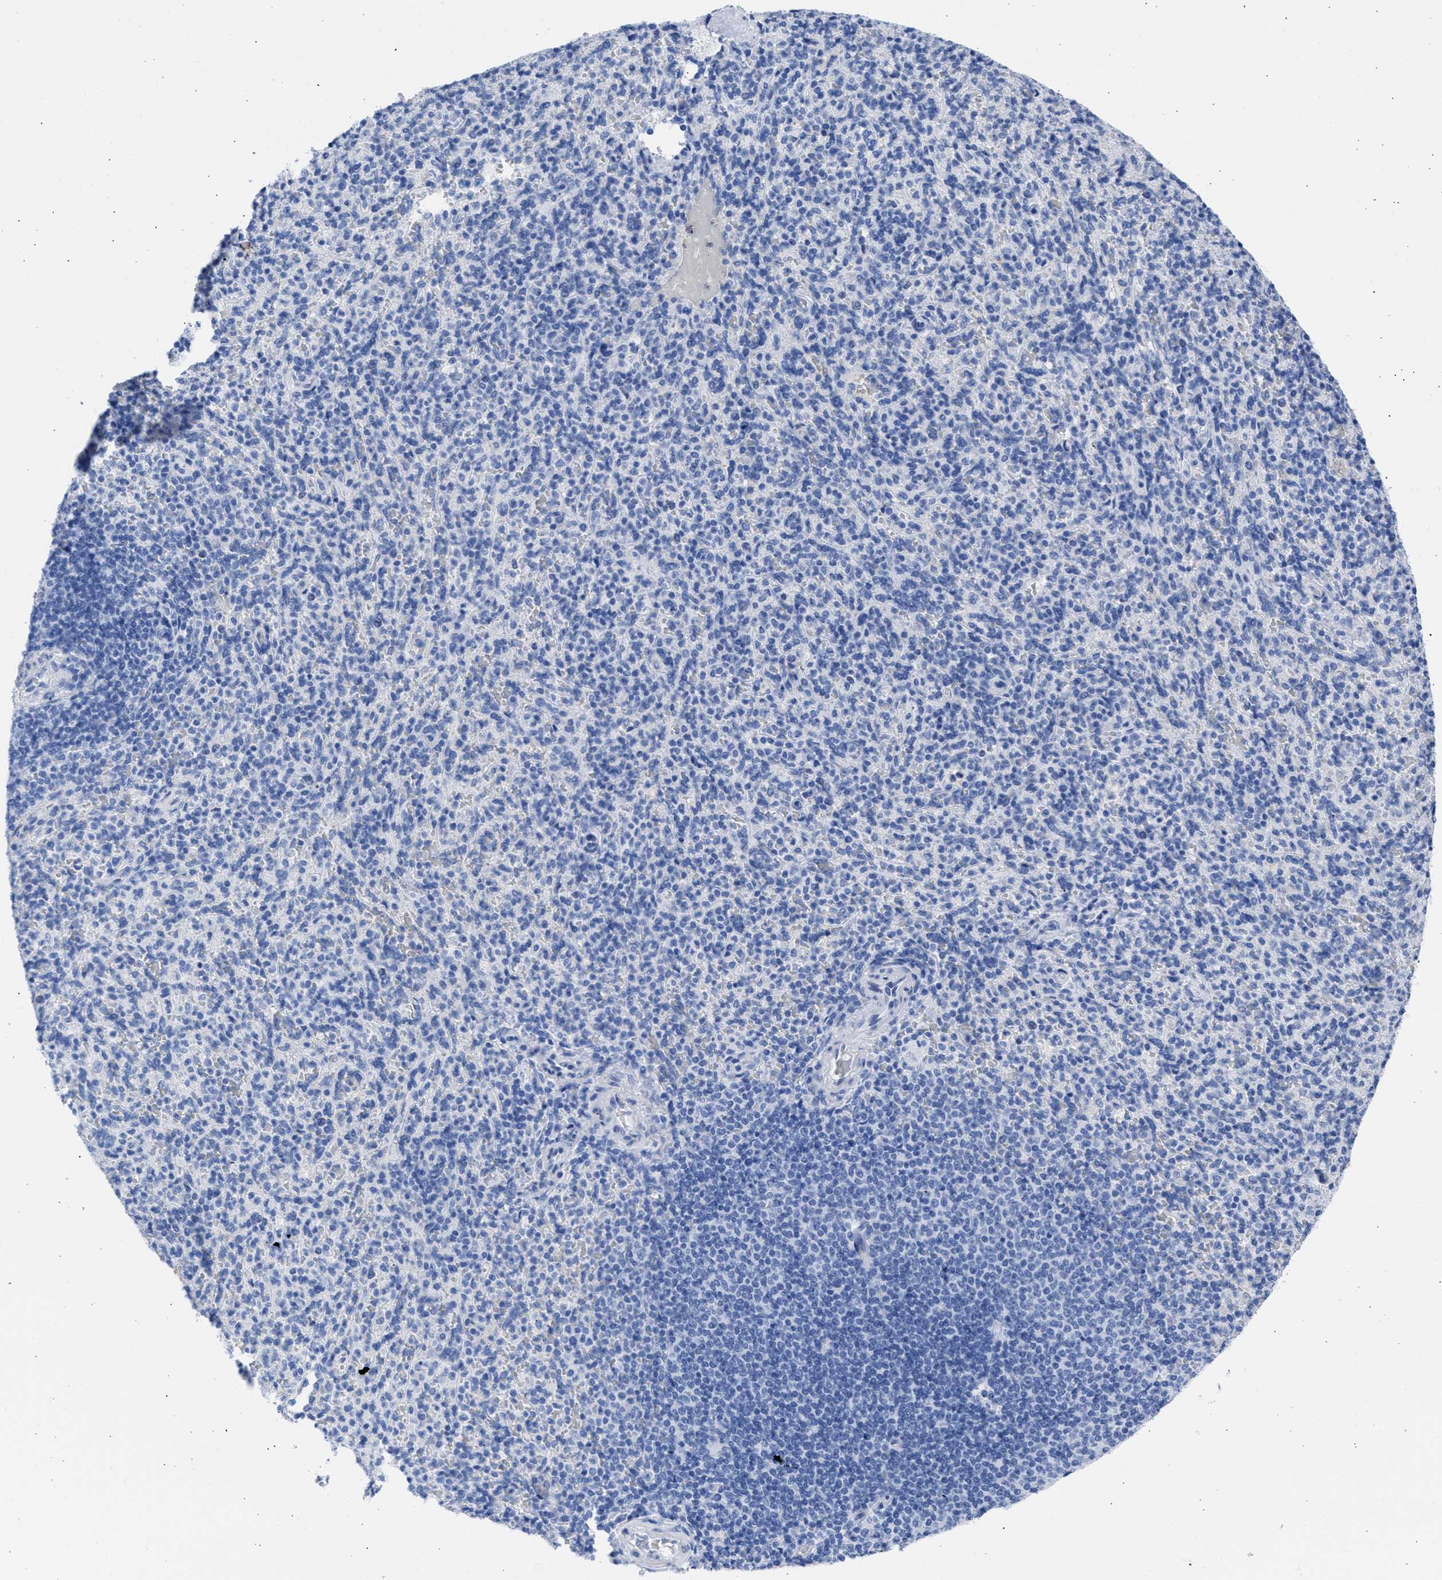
{"staining": {"intensity": "negative", "quantity": "none", "location": "none"}, "tissue": "spleen", "cell_type": "Cells in red pulp", "image_type": "normal", "snomed": [{"axis": "morphology", "description": "Normal tissue, NOS"}, {"axis": "topography", "description": "Spleen"}], "caption": "DAB (3,3'-diaminobenzidine) immunohistochemical staining of normal spleen exhibits no significant expression in cells in red pulp. (DAB (3,3'-diaminobenzidine) IHC with hematoxylin counter stain).", "gene": "RSPH1", "patient": {"sex": "male", "age": 36}}